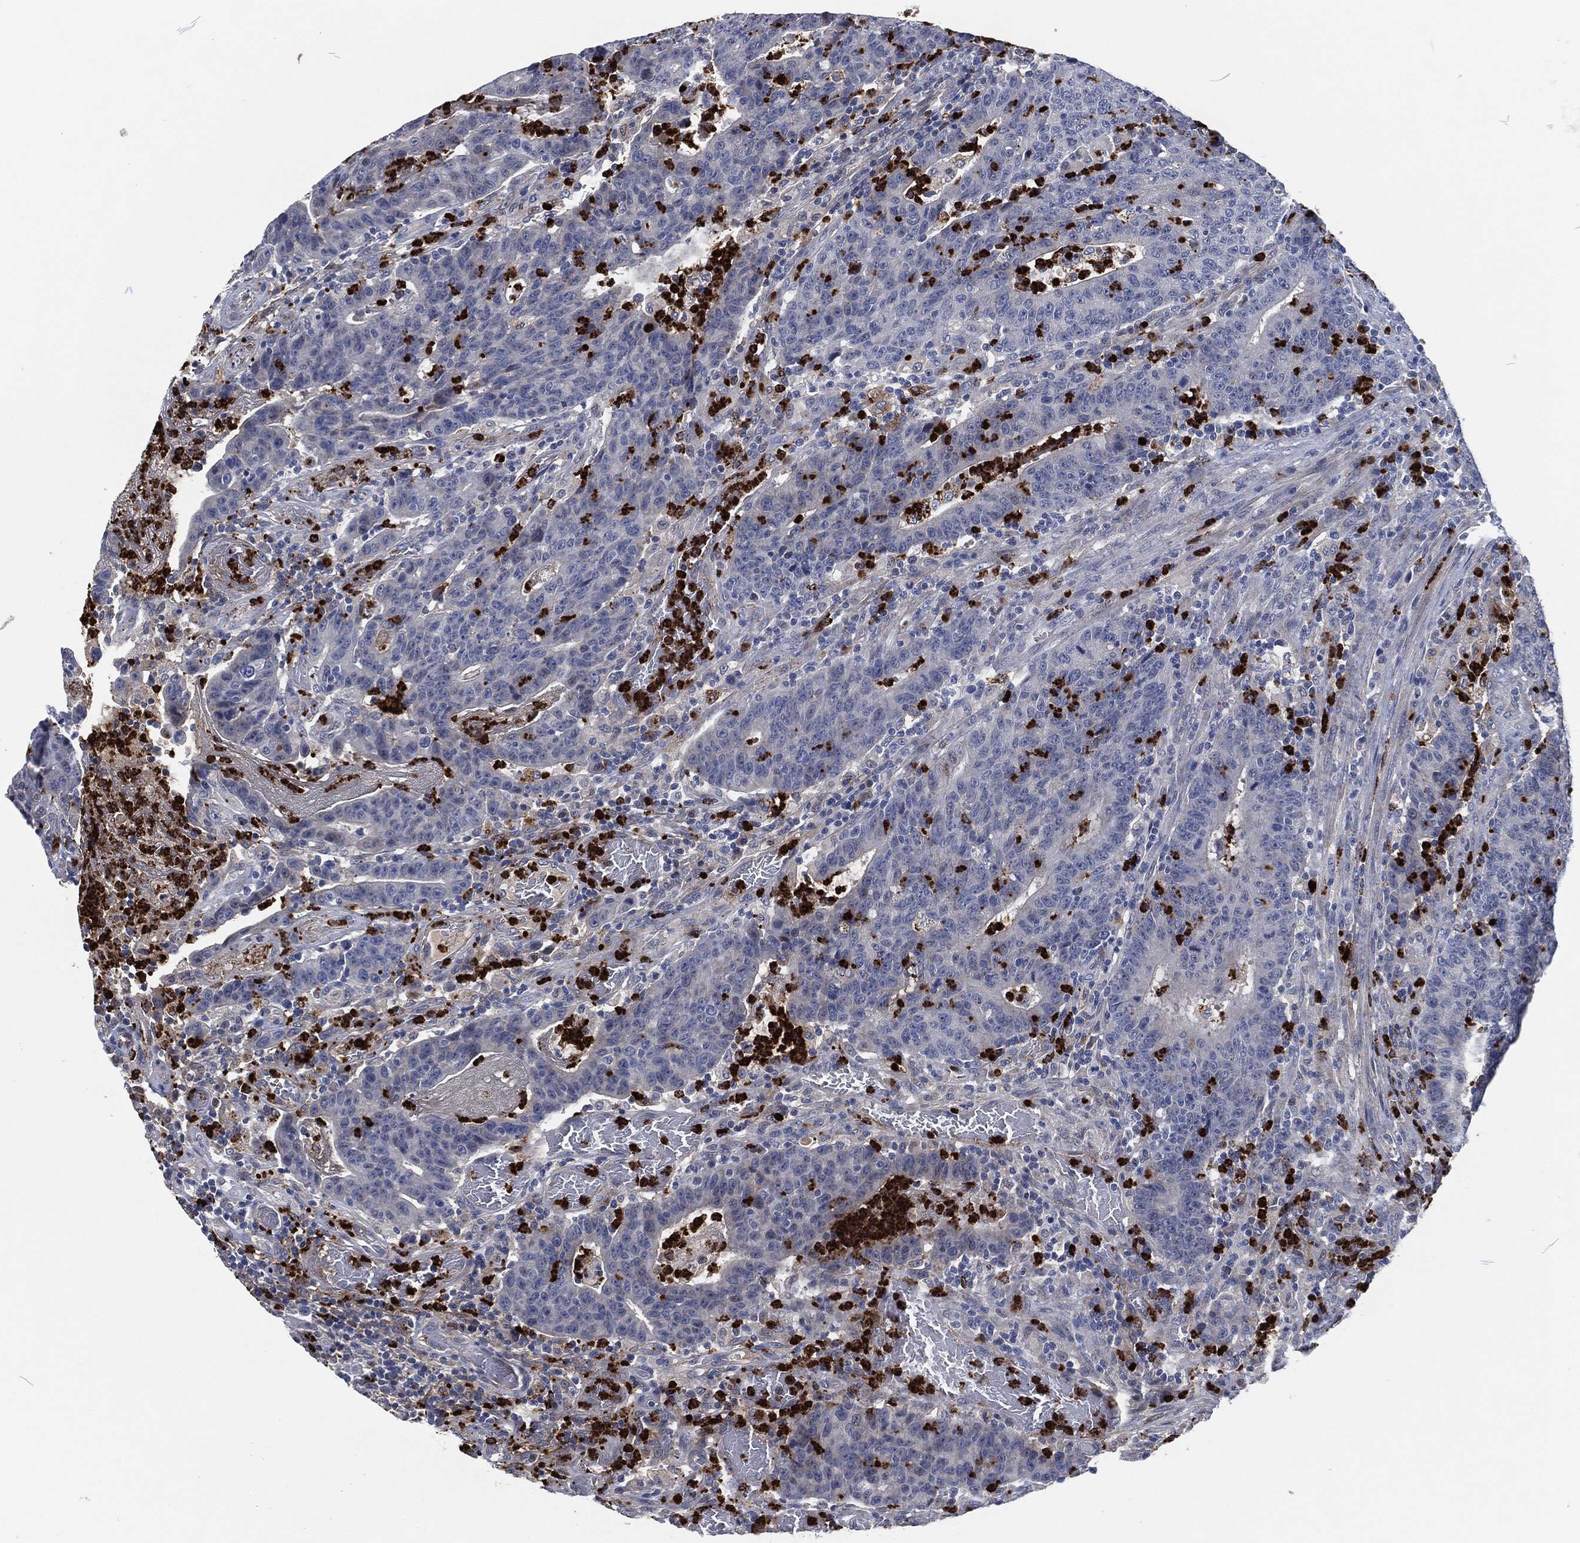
{"staining": {"intensity": "negative", "quantity": "none", "location": "none"}, "tissue": "colorectal cancer", "cell_type": "Tumor cells", "image_type": "cancer", "snomed": [{"axis": "morphology", "description": "Adenocarcinoma, NOS"}, {"axis": "topography", "description": "Colon"}], "caption": "This histopathology image is of colorectal adenocarcinoma stained with IHC to label a protein in brown with the nuclei are counter-stained blue. There is no positivity in tumor cells.", "gene": "MPO", "patient": {"sex": "female", "age": 75}}